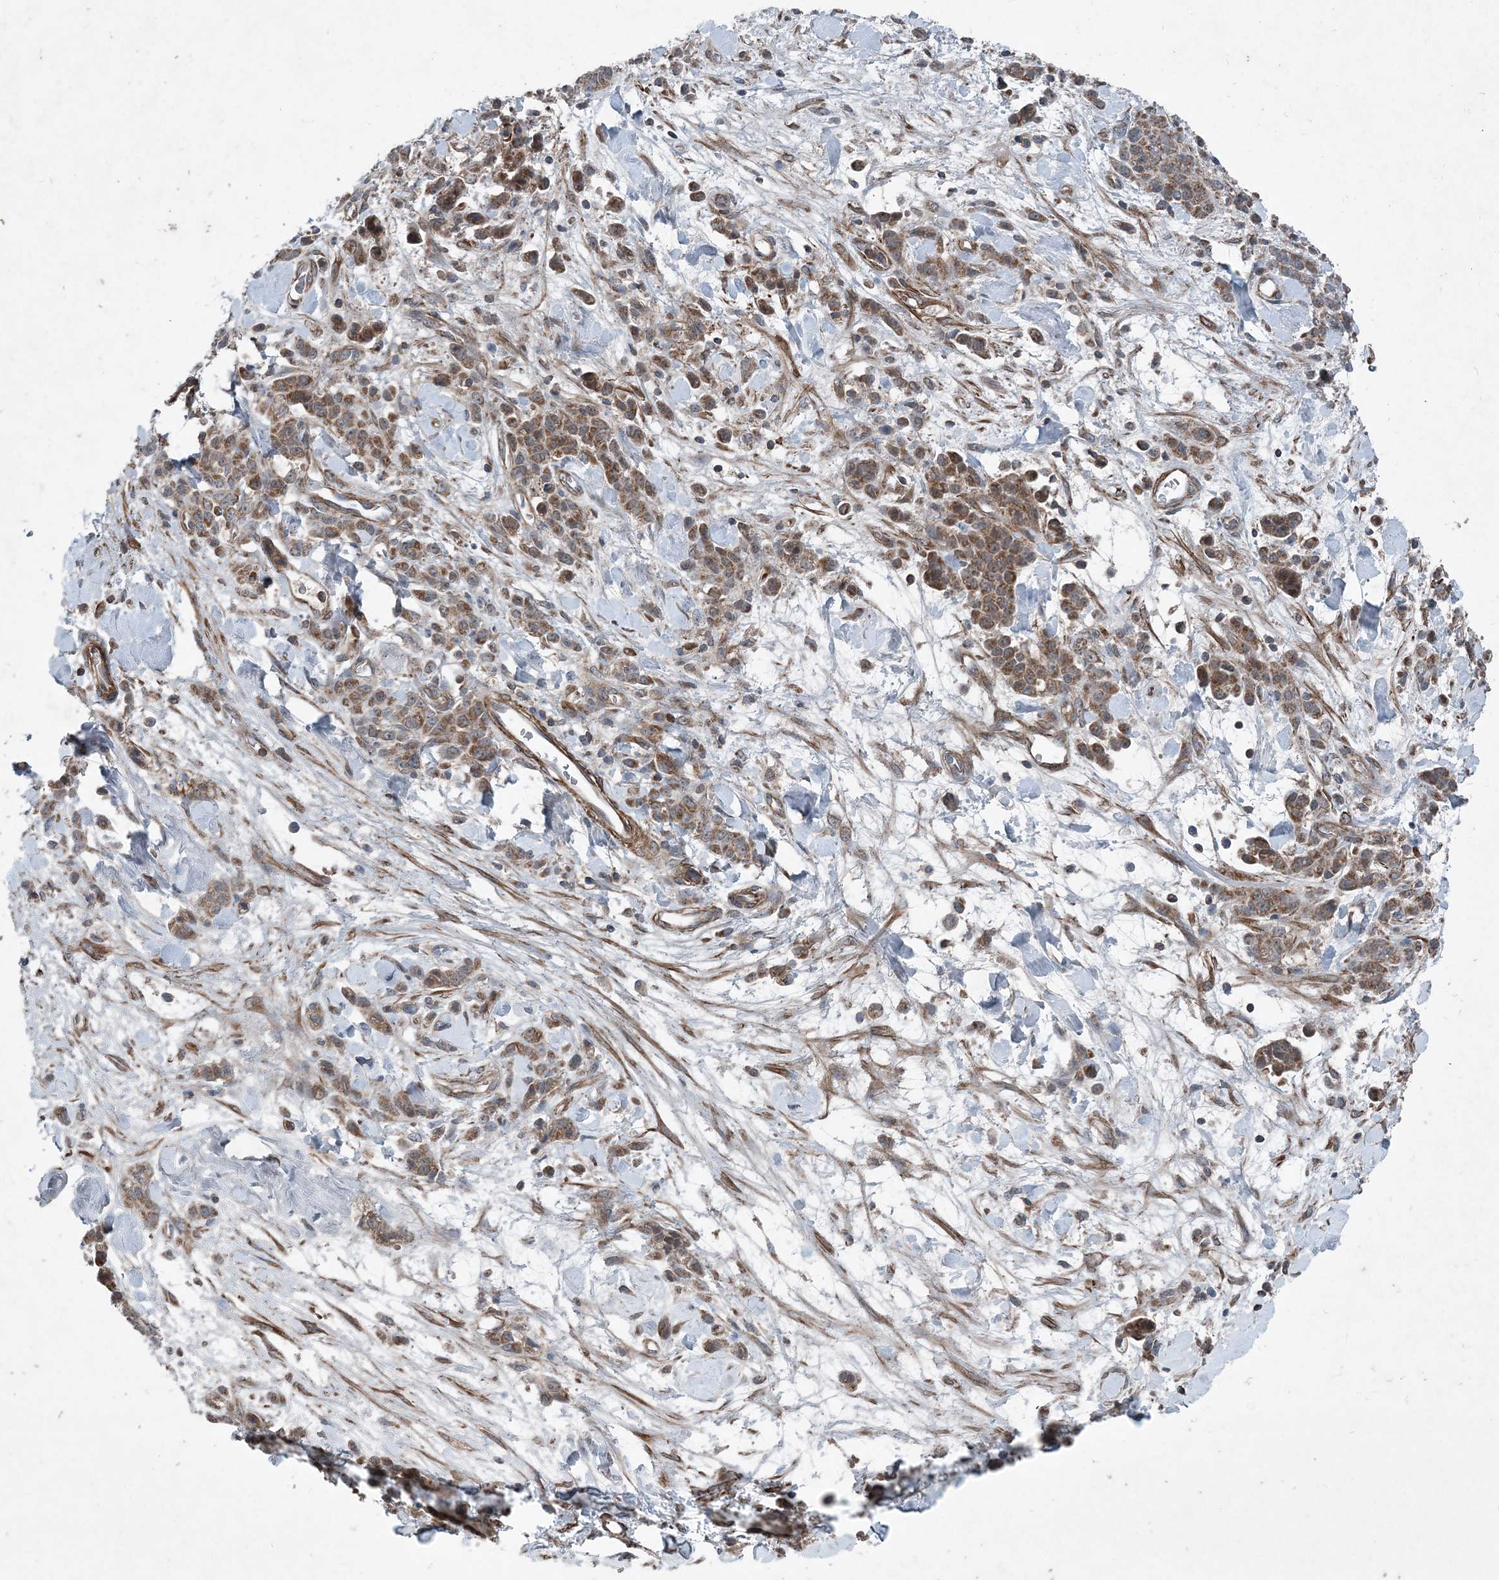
{"staining": {"intensity": "moderate", "quantity": ">75%", "location": "cytoplasmic/membranous"}, "tissue": "stomach cancer", "cell_type": "Tumor cells", "image_type": "cancer", "snomed": [{"axis": "morphology", "description": "Normal tissue, NOS"}, {"axis": "morphology", "description": "Adenocarcinoma, NOS"}, {"axis": "topography", "description": "Stomach"}], "caption": "The micrograph displays staining of stomach cancer, revealing moderate cytoplasmic/membranous protein staining (brown color) within tumor cells.", "gene": "NDUFA2", "patient": {"sex": "male", "age": 82}}